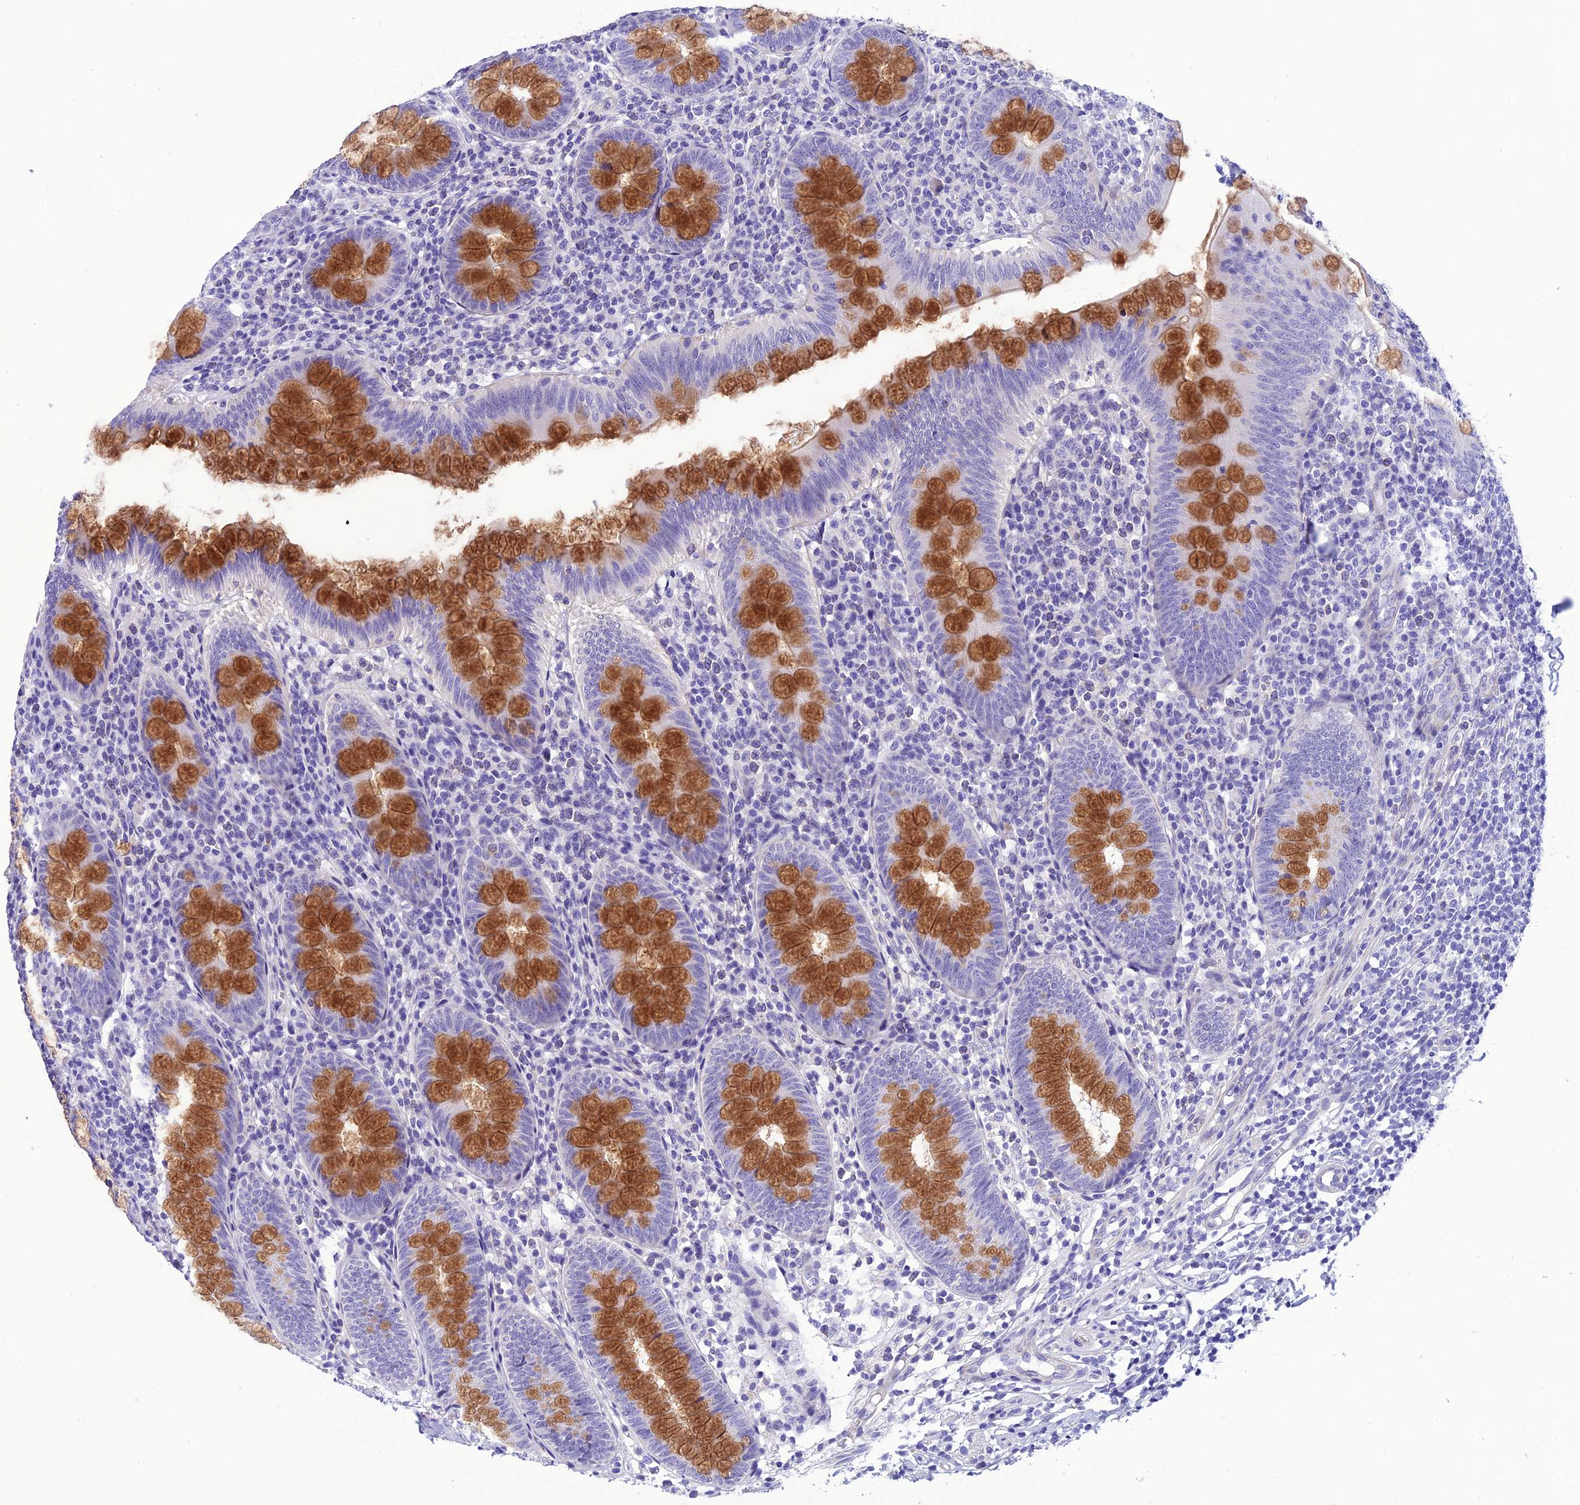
{"staining": {"intensity": "strong", "quantity": "25%-75%", "location": "cytoplasmic/membranous"}, "tissue": "appendix", "cell_type": "Glandular cells", "image_type": "normal", "snomed": [{"axis": "morphology", "description": "Normal tissue, NOS"}, {"axis": "topography", "description": "Appendix"}], "caption": "This micrograph exhibits immunohistochemistry (IHC) staining of benign appendix, with high strong cytoplasmic/membranous staining in about 25%-75% of glandular cells.", "gene": "C17orf67", "patient": {"sex": "male", "age": 14}}